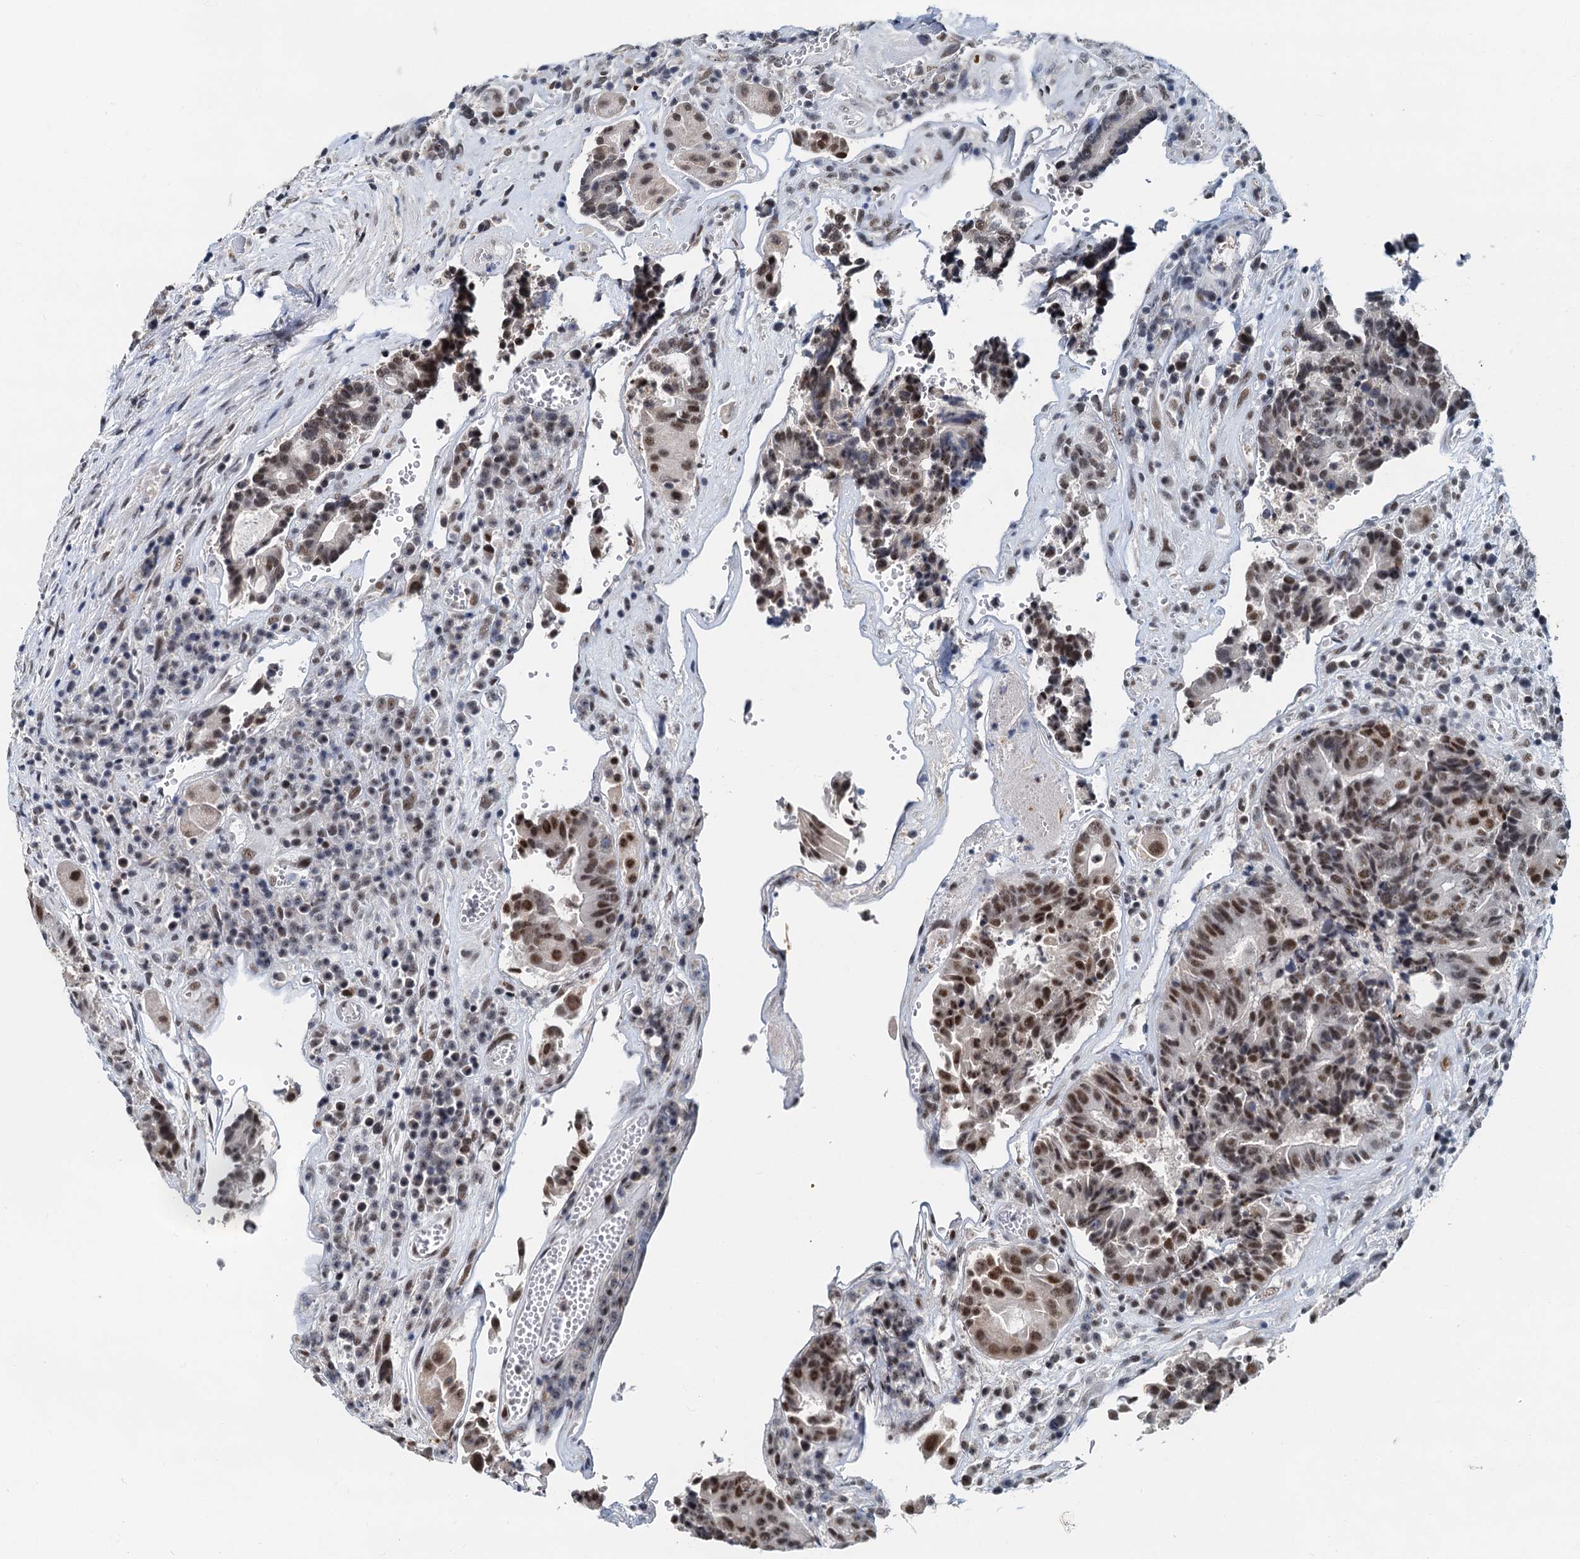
{"staining": {"intensity": "moderate", "quantity": ">75%", "location": "nuclear"}, "tissue": "colorectal cancer", "cell_type": "Tumor cells", "image_type": "cancer", "snomed": [{"axis": "morphology", "description": "Adenocarcinoma, NOS"}, {"axis": "topography", "description": "Rectum"}], "caption": "Brown immunohistochemical staining in human colorectal cancer (adenocarcinoma) demonstrates moderate nuclear expression in approximately >75% of tumor cells.", "gene": "SNRPD1", "patient": {"sex": "male", "age": 69}}